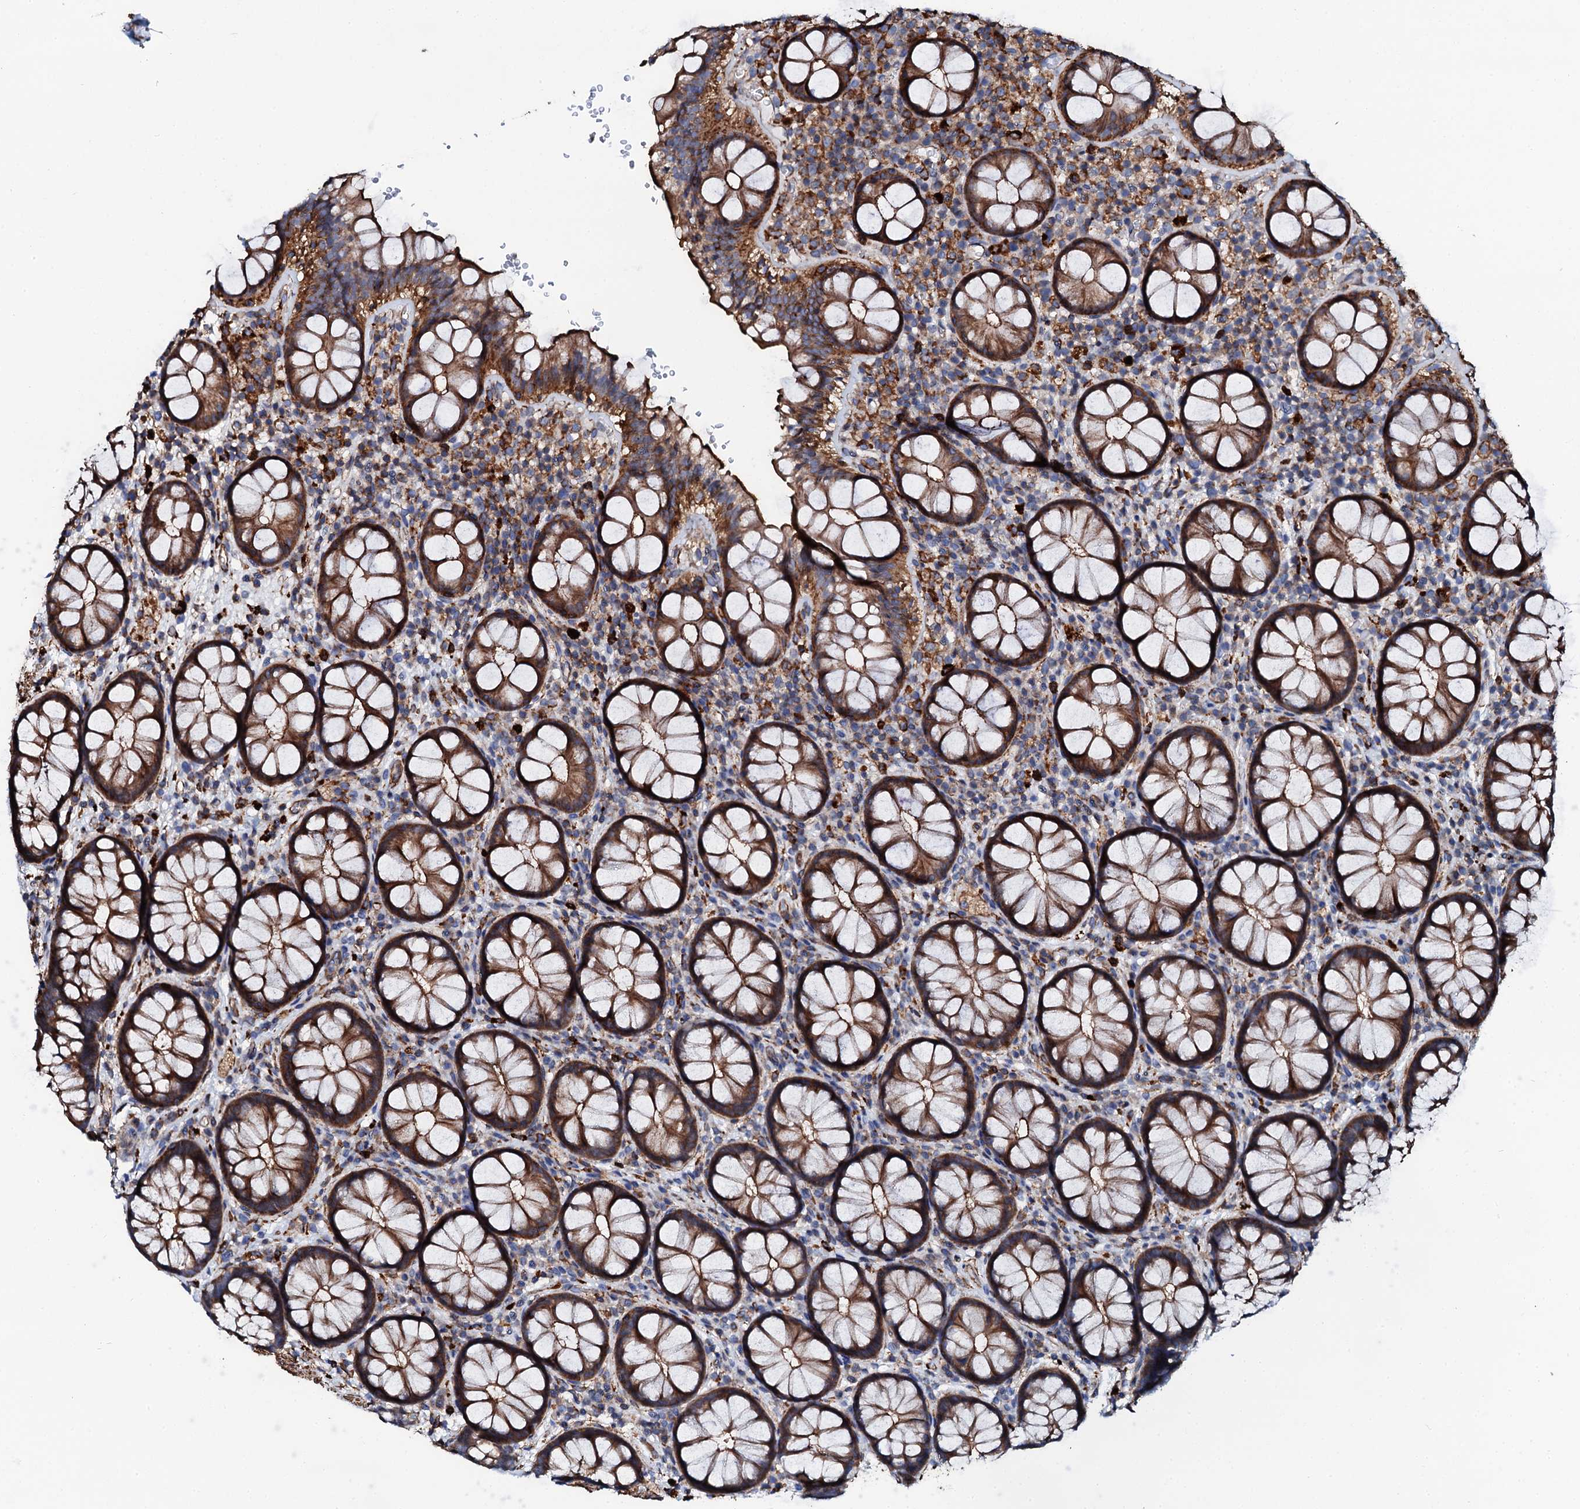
{"staining": {"intensity": "strong", "quantity": ">75%", "location": "cytoplasmic/membranous"}, "tissue": "rectum", "cell_type": "Glandular cells", "image_type": "normal", "snomed": [{"axis": "morphology", "description": "Normal tissue, NOS"}, {"axis": "topography", "description": "Rectum"}], "caption": "This image reveals normal rectum stained with immunohistochemistry to label a protein in brown. The cytoplasmic/membranous of glandular cells show strong positivity for the protein. Nuclei are counter-stained blue.", "gene": "INTS10", "patient": {"sex": "male", "age": 83}}